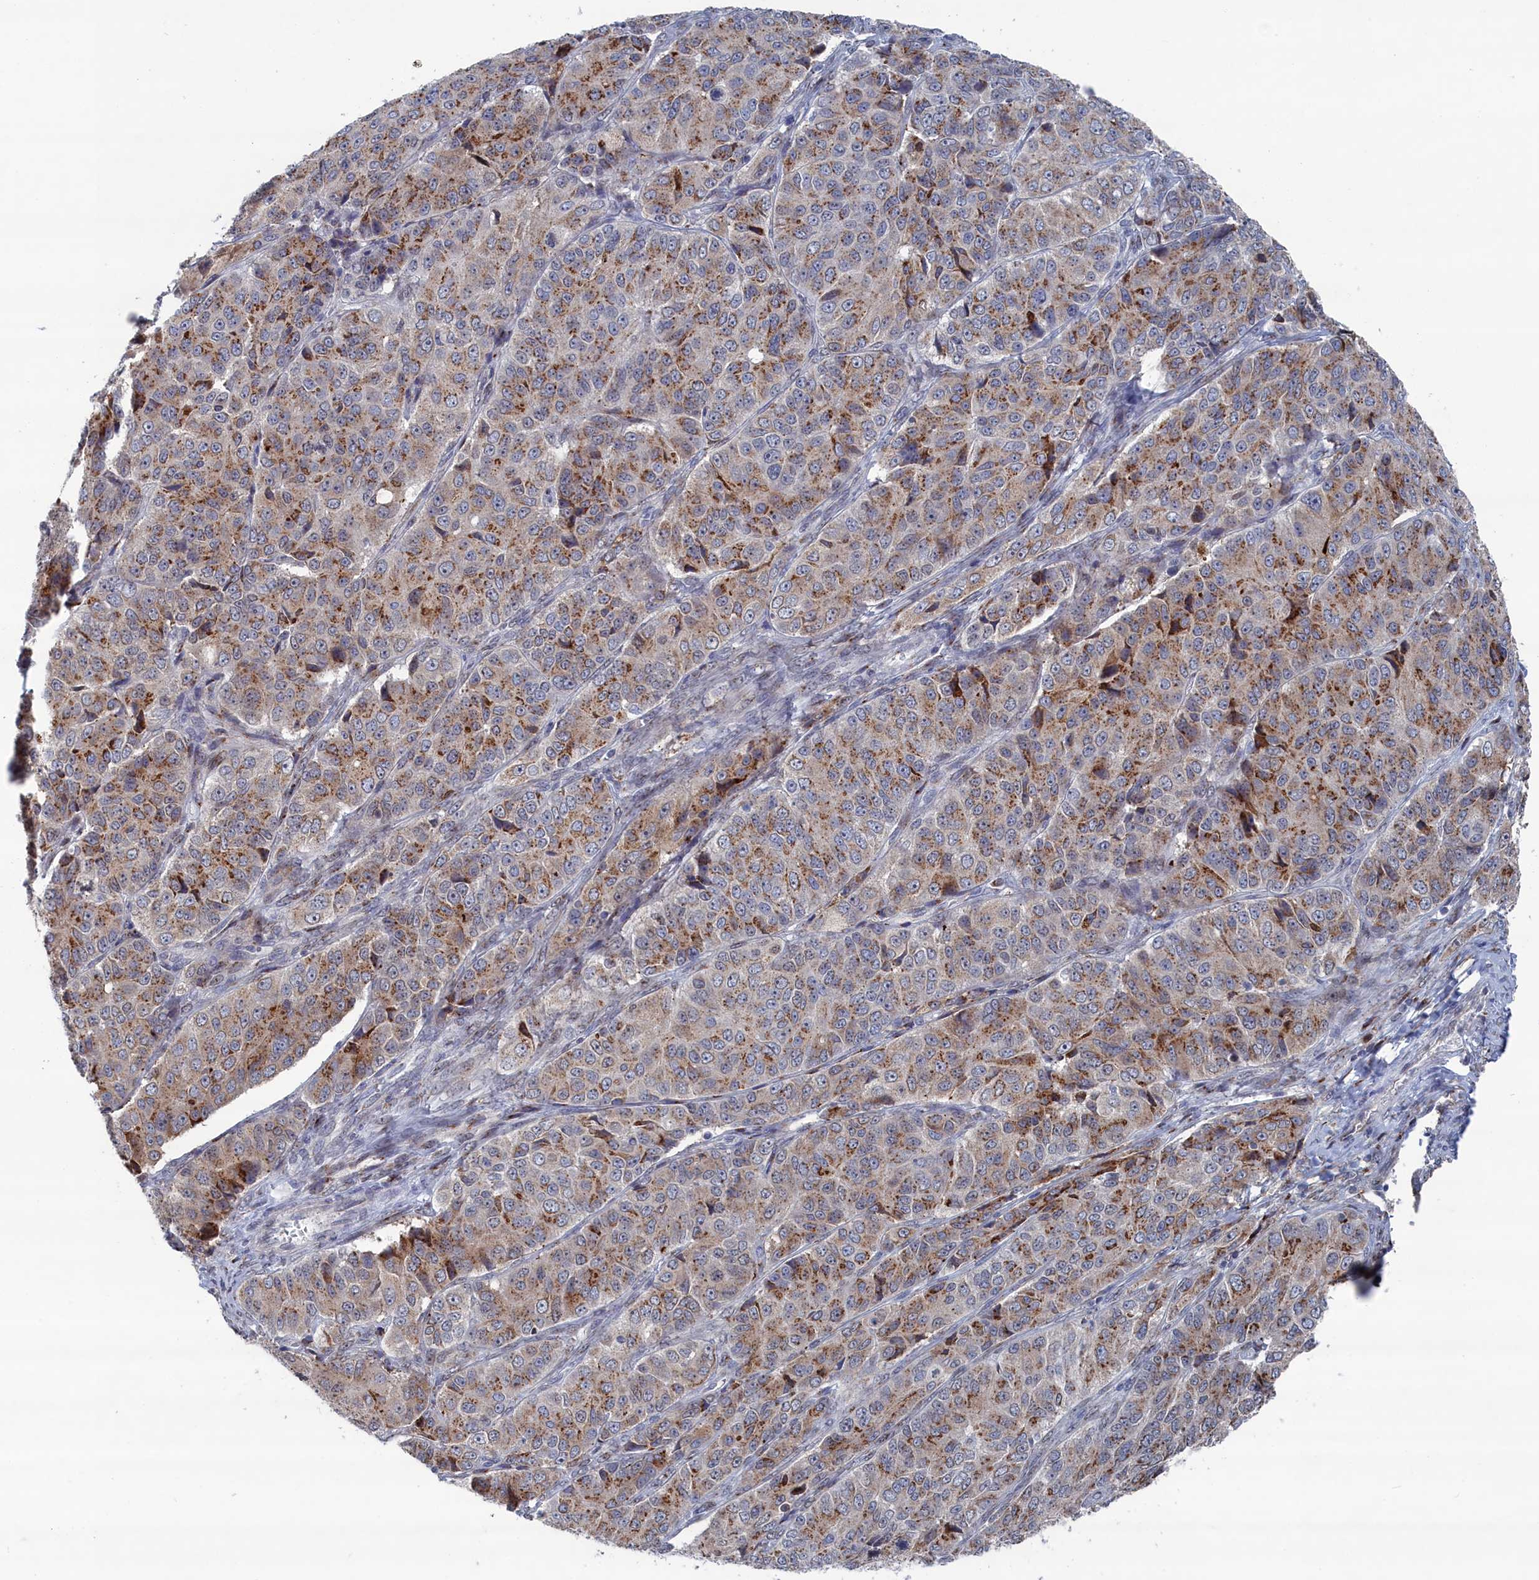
{"staining": {"intensity": "moderate", "quantity": ">75%", "location": "cytoplasmic/membranous"}, "tissue": "ovarian cancer", "cell_type": "Tumor cells", "image_type": "cancer", "snomed": [{"axis": "morphology", "description": "Carcinoma, endometroid"}, {"axis": "topography", "description": "Ovary"}], "caption": "Ovarian cancer (endometroid carcinoma) stained with a brown dye reveals moderate cytoplasmic/membranous positive staining in approximately >75% of tumor cells.", "gene": "IRX1", "patient": {"sex": "female", "age": 51}}